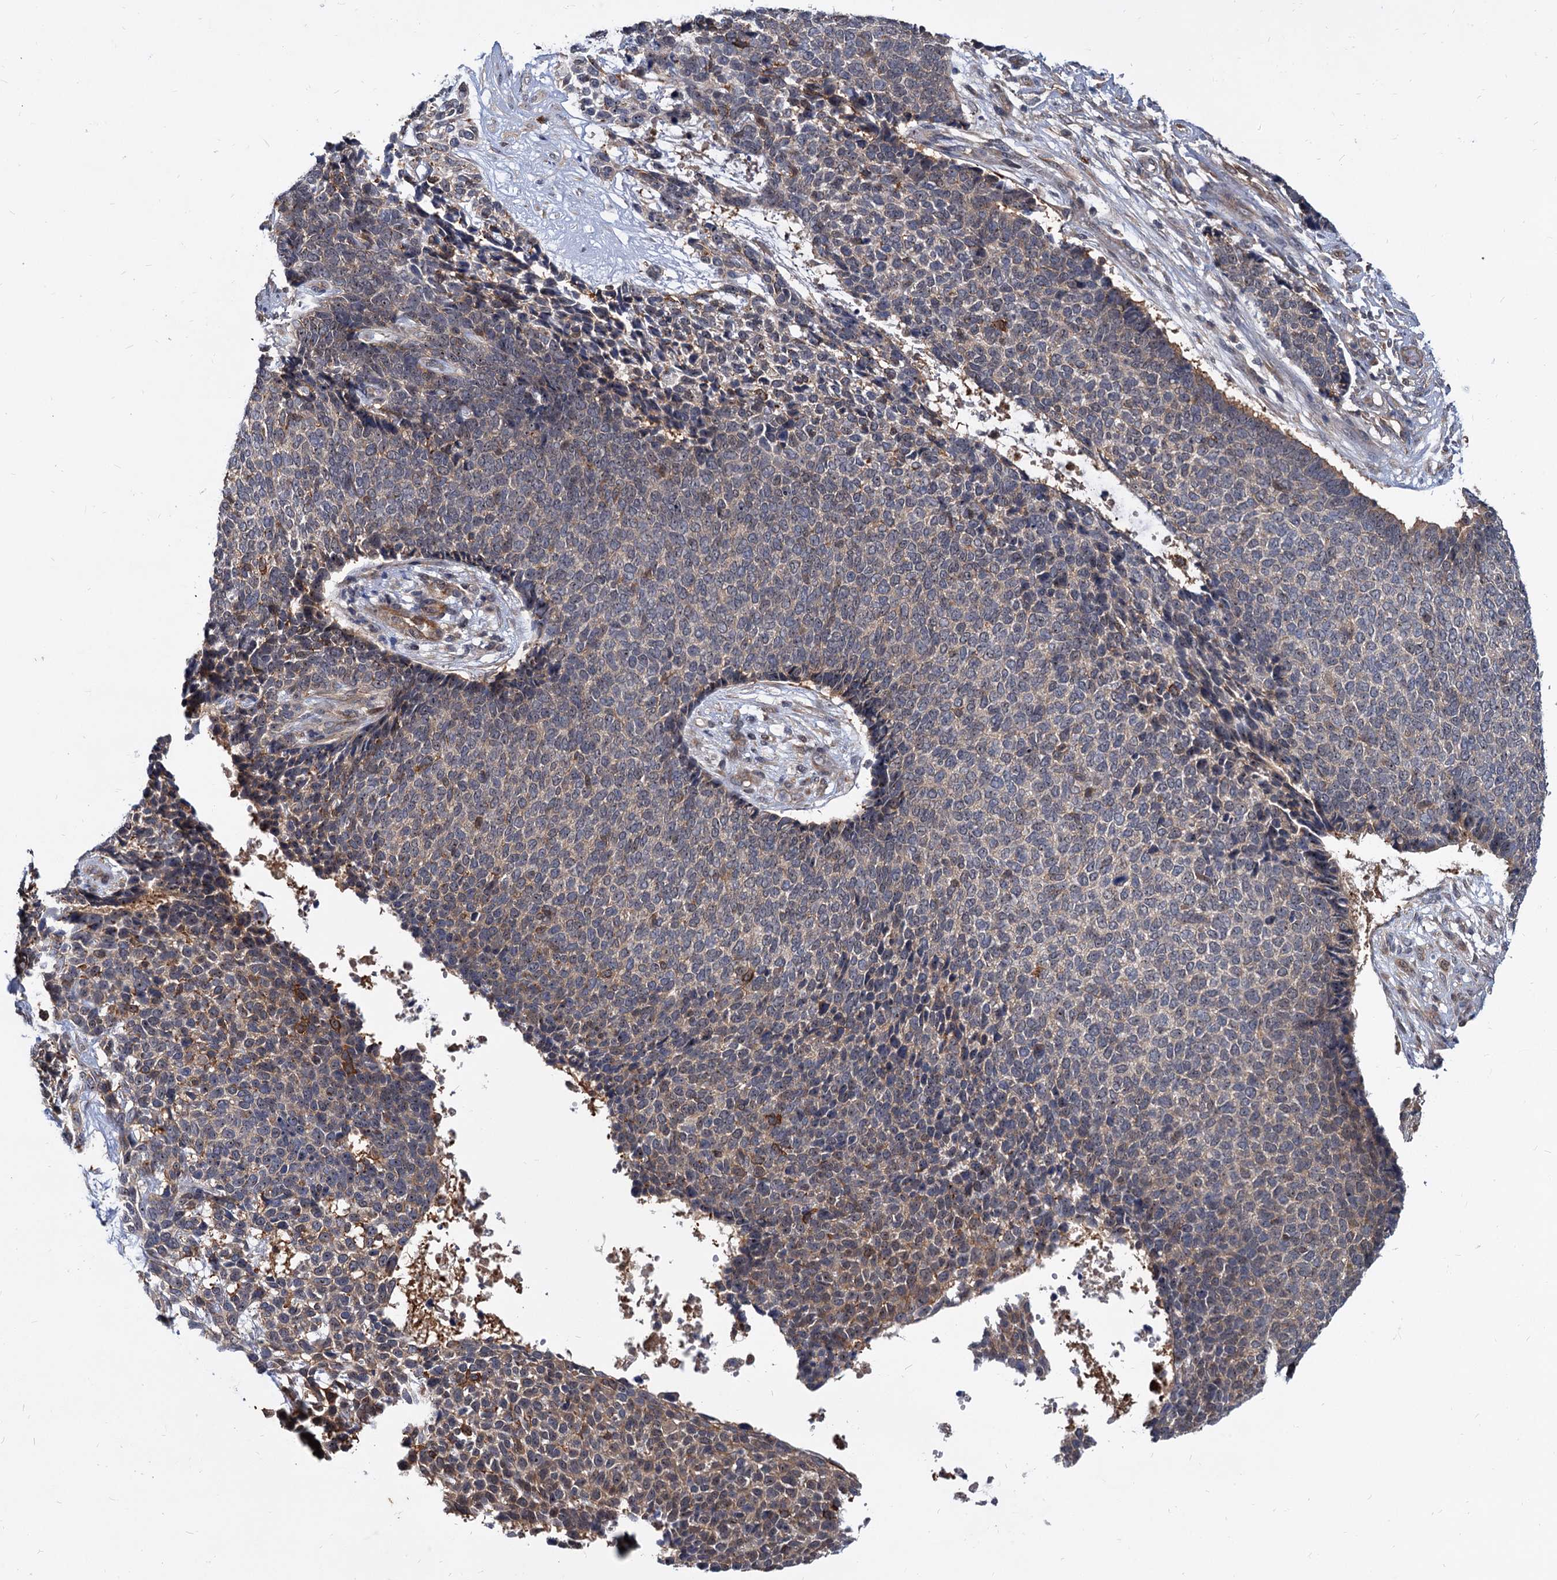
{"staining": {"intensity": "moderate", "quantity": "<25%", "location": "cytoplasmic/membranous"}, "tissue": "skin cancer", "cell_type": "Tumor cells", "image_type": "cancer", "snomed": [{"axis": "morphology", "description": "Basal cell carcinoma"}, {"axis": "topography", "description": "Skin"}], "caption": "Immunohistochemical staining of skin cancer reveals moderate cytoplasmic/membranous protein expression in about <25% of tumor cells. Nuclei are stained in blue.", "gene": "SNX15", "patient": {"sex": "female", "age": 84}}